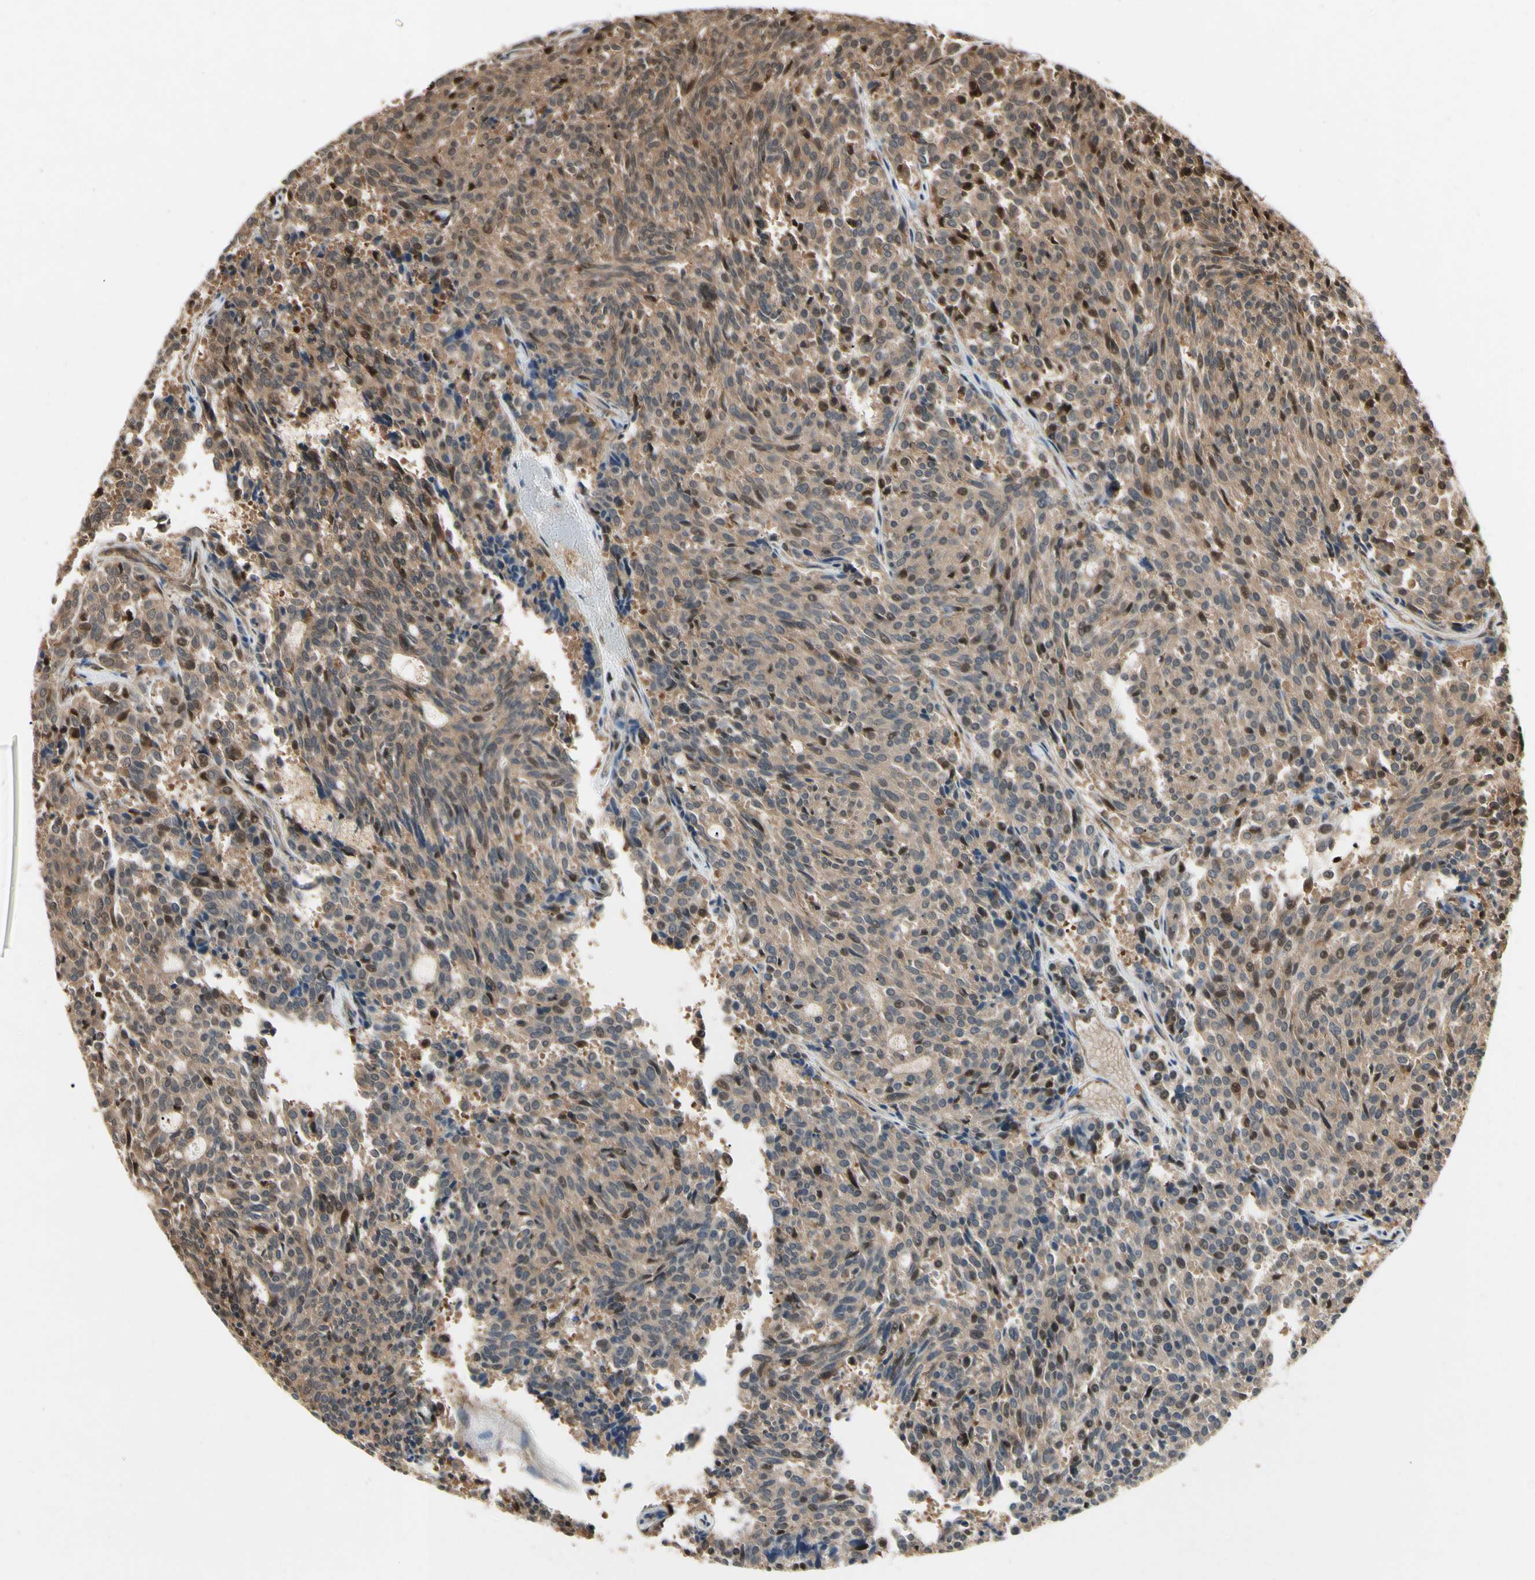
{"staining": {"intensity": "moderate", "quantity": "25%-75%", "location": "cytoplasmic/membranous,nuclear"}, "tissue": "carcinoid", "cell_type": "Tumor cells", "image_type": "cancer", "snomed": [{"axis": "morphology", "description": "Carcinoid, malignant, NOS"}, {"axis": "topography", "description": "Pancreas"}], "caption": "Moderate cytoplasmic/membranous and nuclear positivity is present in about 25%-75% of tumor cells in carcinoid.", "gene": "YWHAQ", "patient": {"sex": "female", "age": 54}}